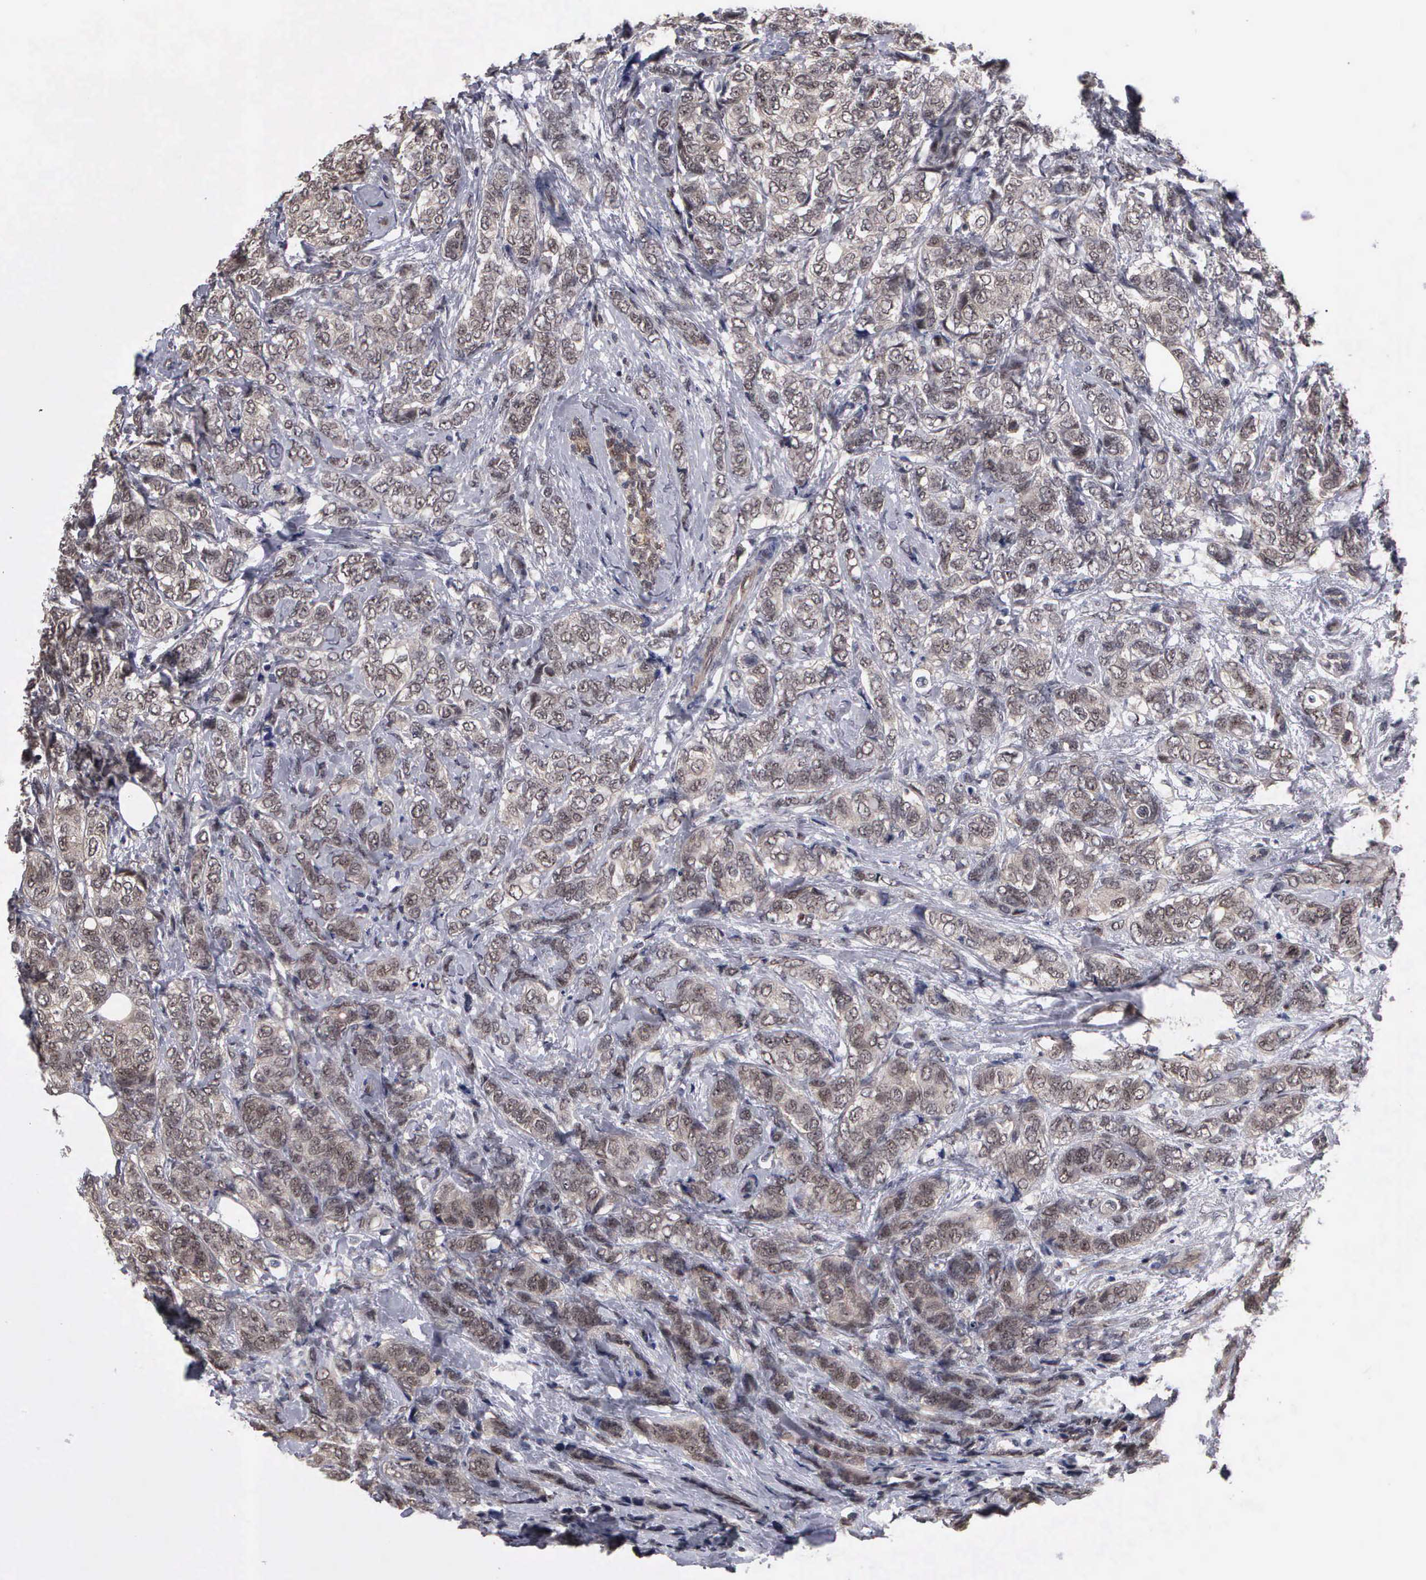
{"staining": {"intensity": "weak", "quantity": ">75%", "location": "cytoplasmic/membranous,nuclear"}, "tissue": "breast cancer", "cell_type": "Tumor cells", "image_type": "cancer", "snomed": [{"axis": "morphology", "description": "Lobular carcinoma"}, {"axis": "topography", "description": "Breast"}], "caption": "This photomicrograph demonstrates breast cancer (lobular carcinoma) stained with immunohistochemistry (IHC) to label a protein in brown. The cytoplasmic/membranous and nuclear of tumor cells show weak positivity for the protein. Nuclei are counter-stained blue.", "gene": "ZBTB33", "patient": {"sex": "female", "age": 60}}